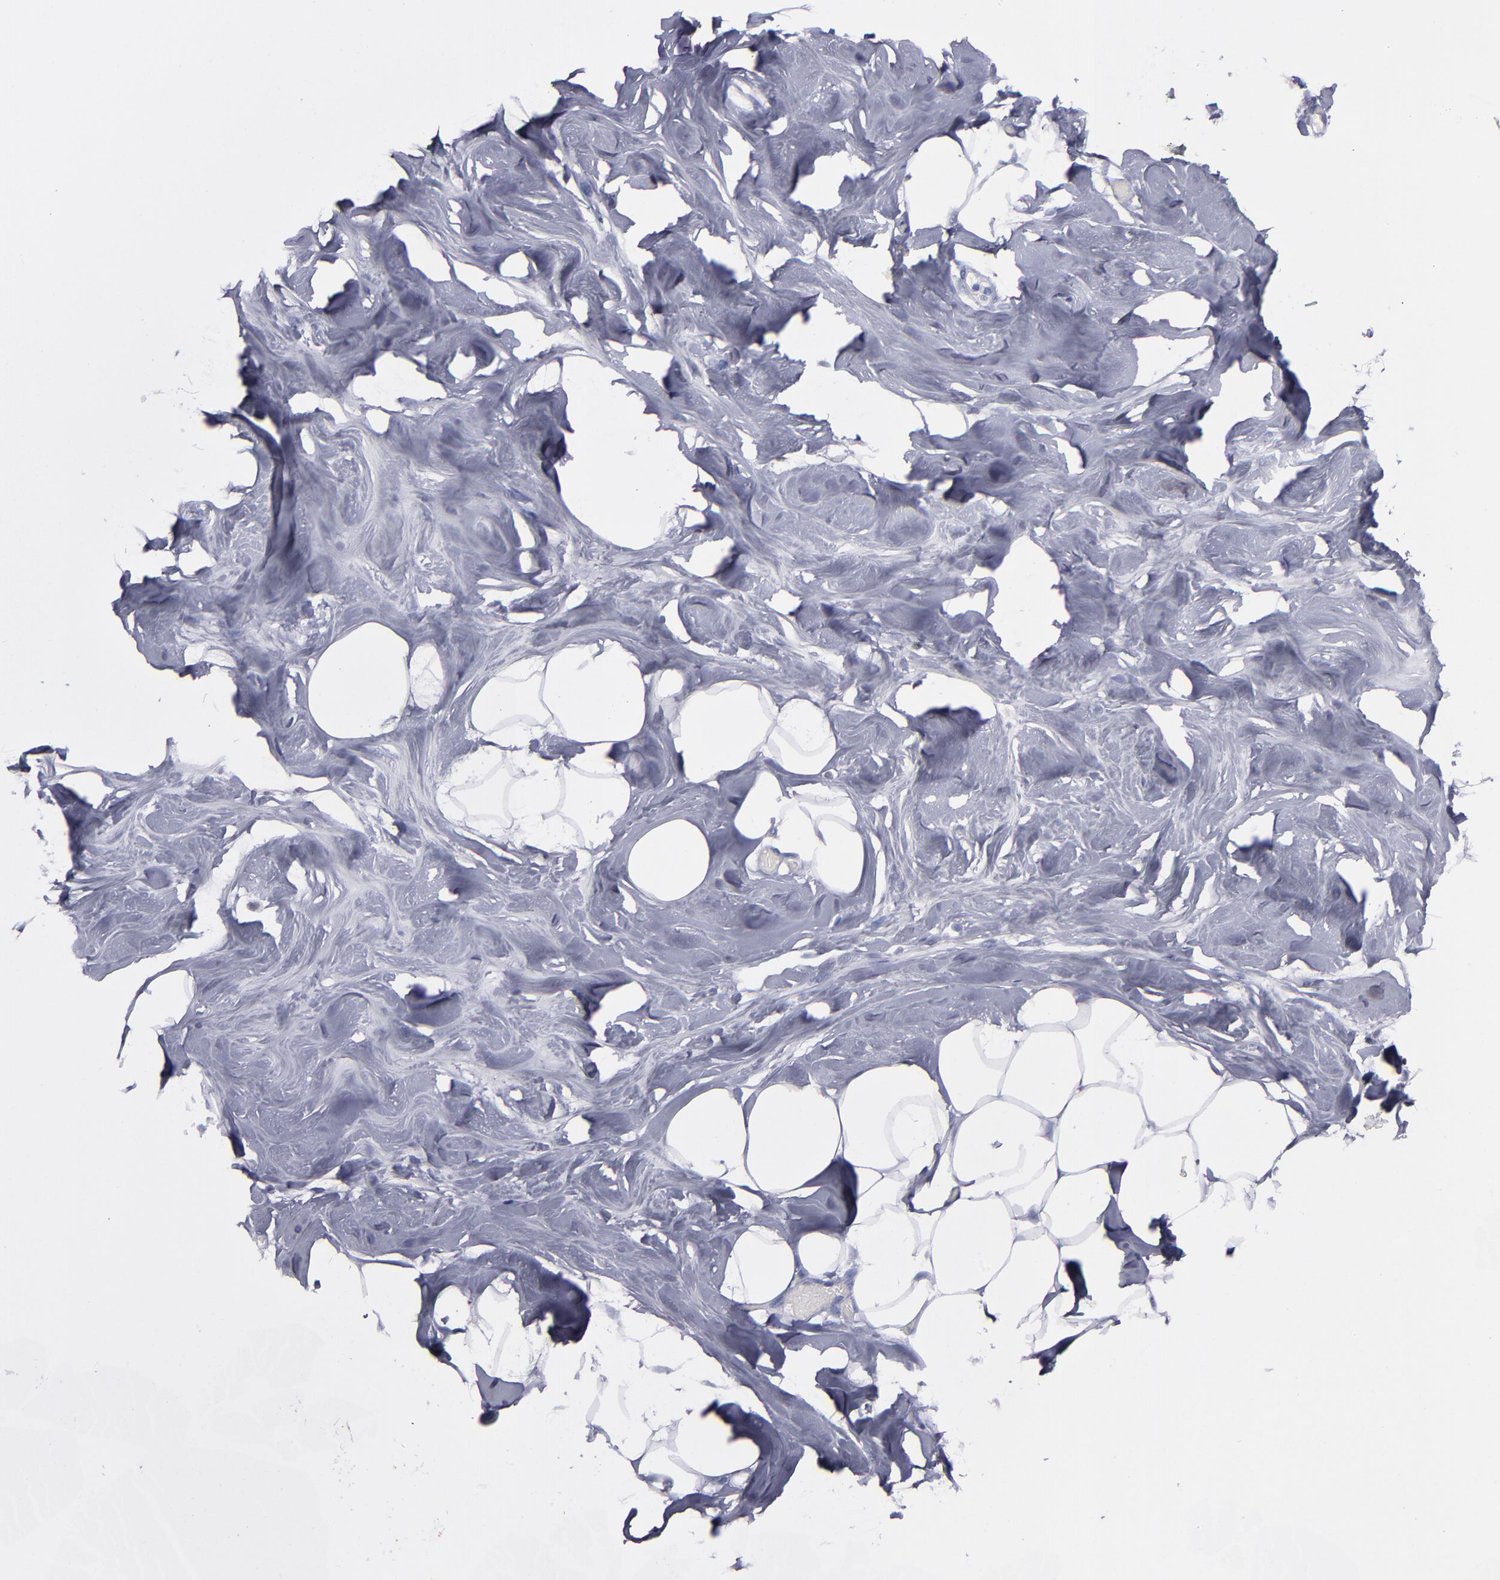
{"staining": {"intensity": "negative", "quantity": "none", "location": "none"}, "tissue": "breast", "cell_type": "Adipocytes", "image_type": "normal", "snomed": [{"axis": "morphology", "description": "Normal tissue, NOS"}, {"axis": "topography", "description": "Breast"}, {"axis": "topography", "description": "Soft tissue"}], "caption": "This photomicrograph is of benign breast stained with IHC to label a protein in brown with the nuclei are counter-stained blue. There is no expression in adipocytes. (DAB IHC, high magnification).", "gene": "IRF8", "patient": {"sex": "female", "age": 25}}